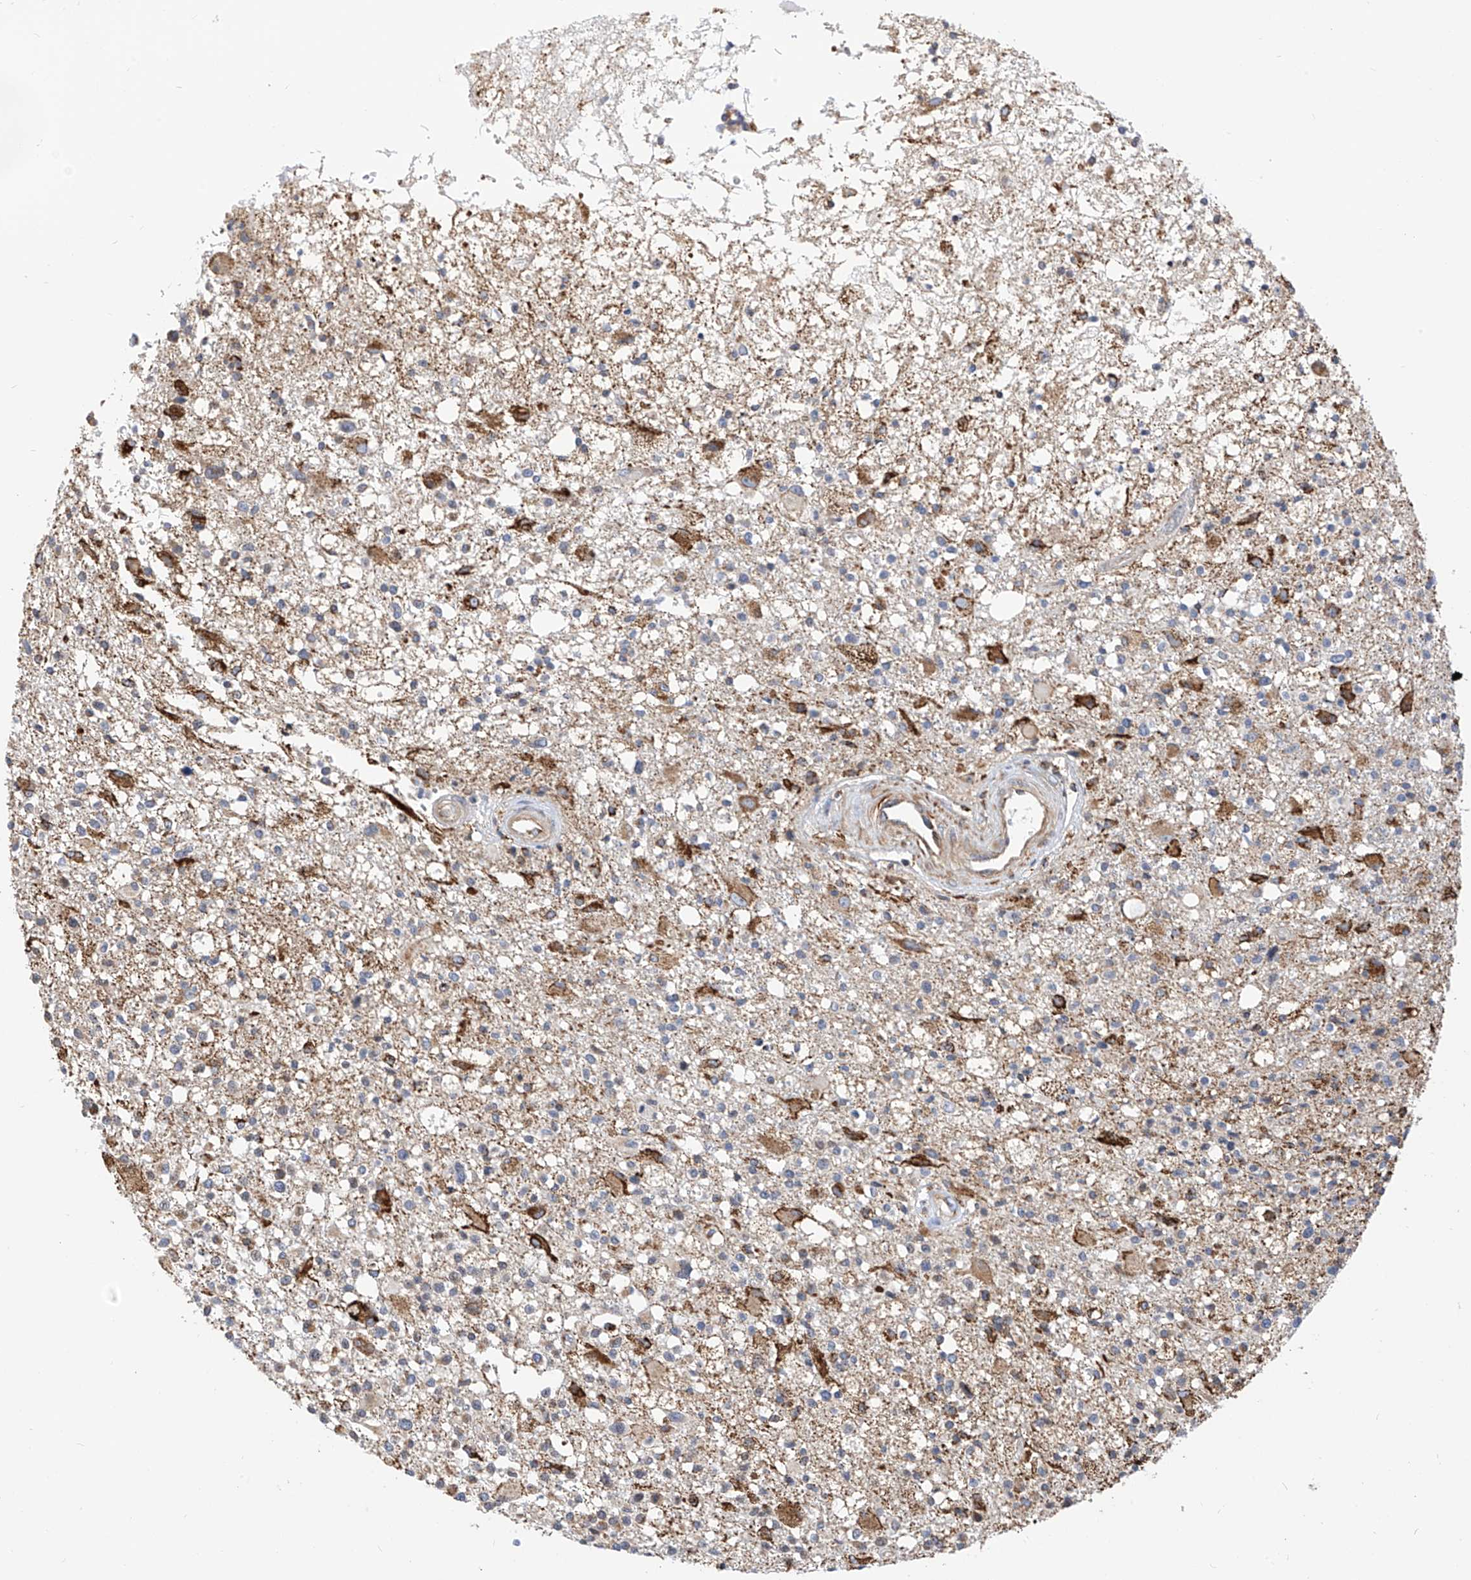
{"staining": {"intensity": "negative", "quantity": "none", "location": "none"}, "tissue": "glioma", "cell_type": "Tumor cells", "image_type": "cancer", "snomed": [{"axis": "morphology", "description": "Glioma, malignant, High grade"}, {"axis": "morphology", "description": "Glioblastoma, NOS"}, {"axis": "topography", "description": "Brain"}], "caption": "Protein analysis of malignant glioma (high-grade) exhibits no significant positivity in tumor cells. Brightfield microscopy of immunohistochemistry stained with DAB (brown) and hematoxylin (blue), captured at high magnification.", "gene": "TTLL8", "patient": {"sex": "male", "age": 60}}